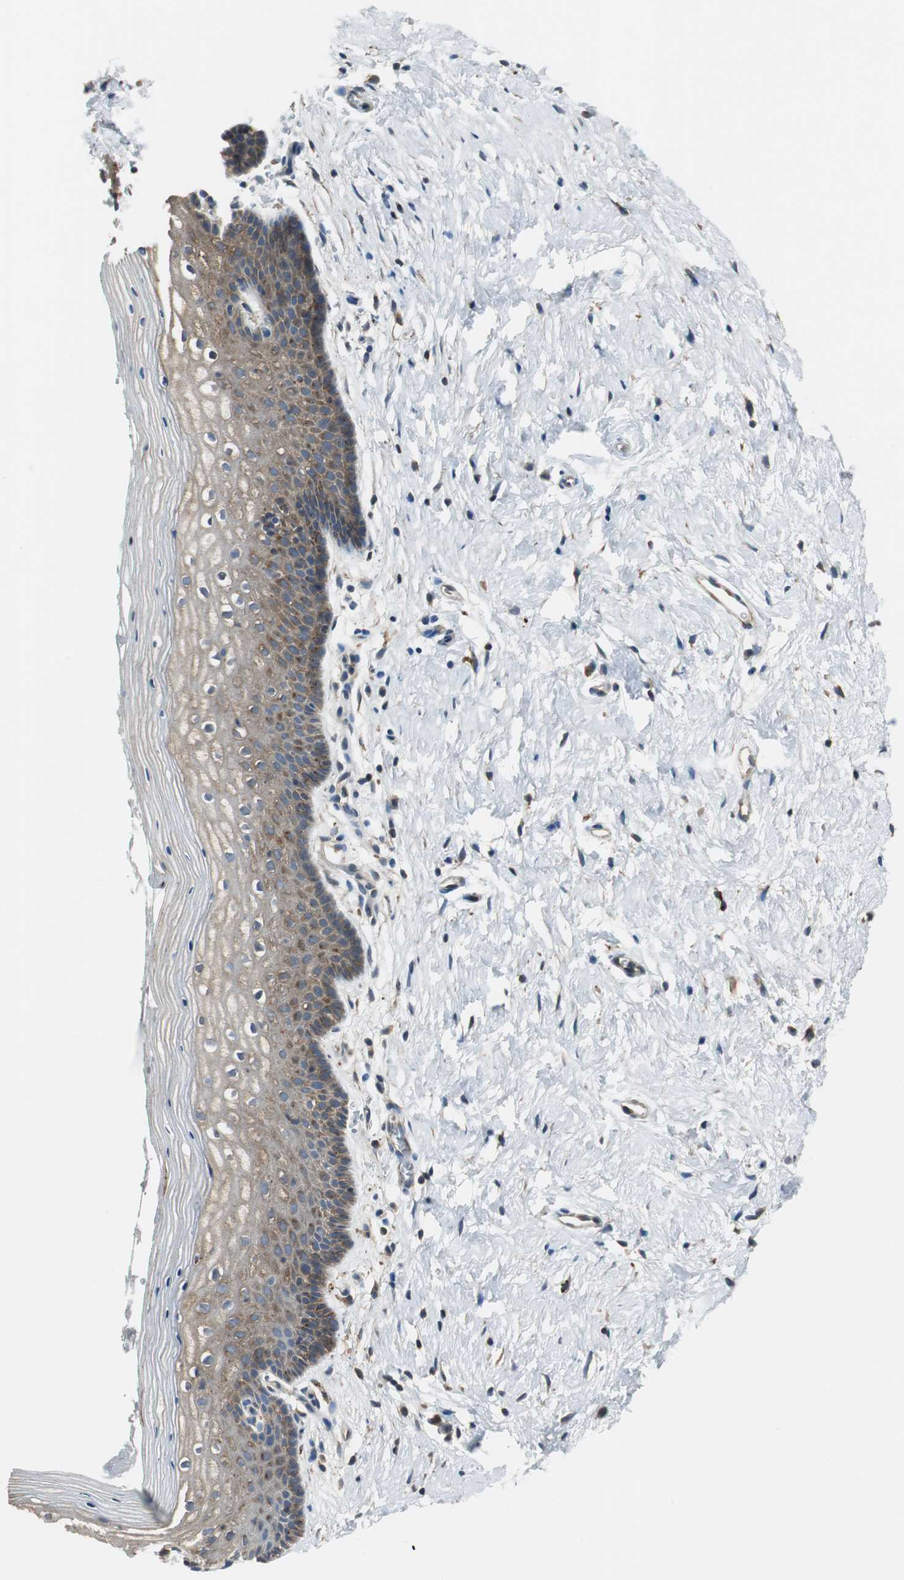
{"staining": {"intensity": "moderate", "quantity": ">75%", "location": "cytoplasmic/membranous"}, "tissue": "vagina", "cell_type": "Squamous epithelial cells", "image_type": "normal", "snomed": [{"axis": "morphology", "description": "Normal tissue, NOS"}, {"axis": "topography", "description": "Vagina"}], "caption": "A brown stain labels moderate cytoplasmic/membranous expression of a protein in squamous epithelial cells of benign vagina. (Brightfield microscopy of DAB IHC at high magnification).", "gene": "NCK1", "patient": {"sex": "female", "age": 46}}